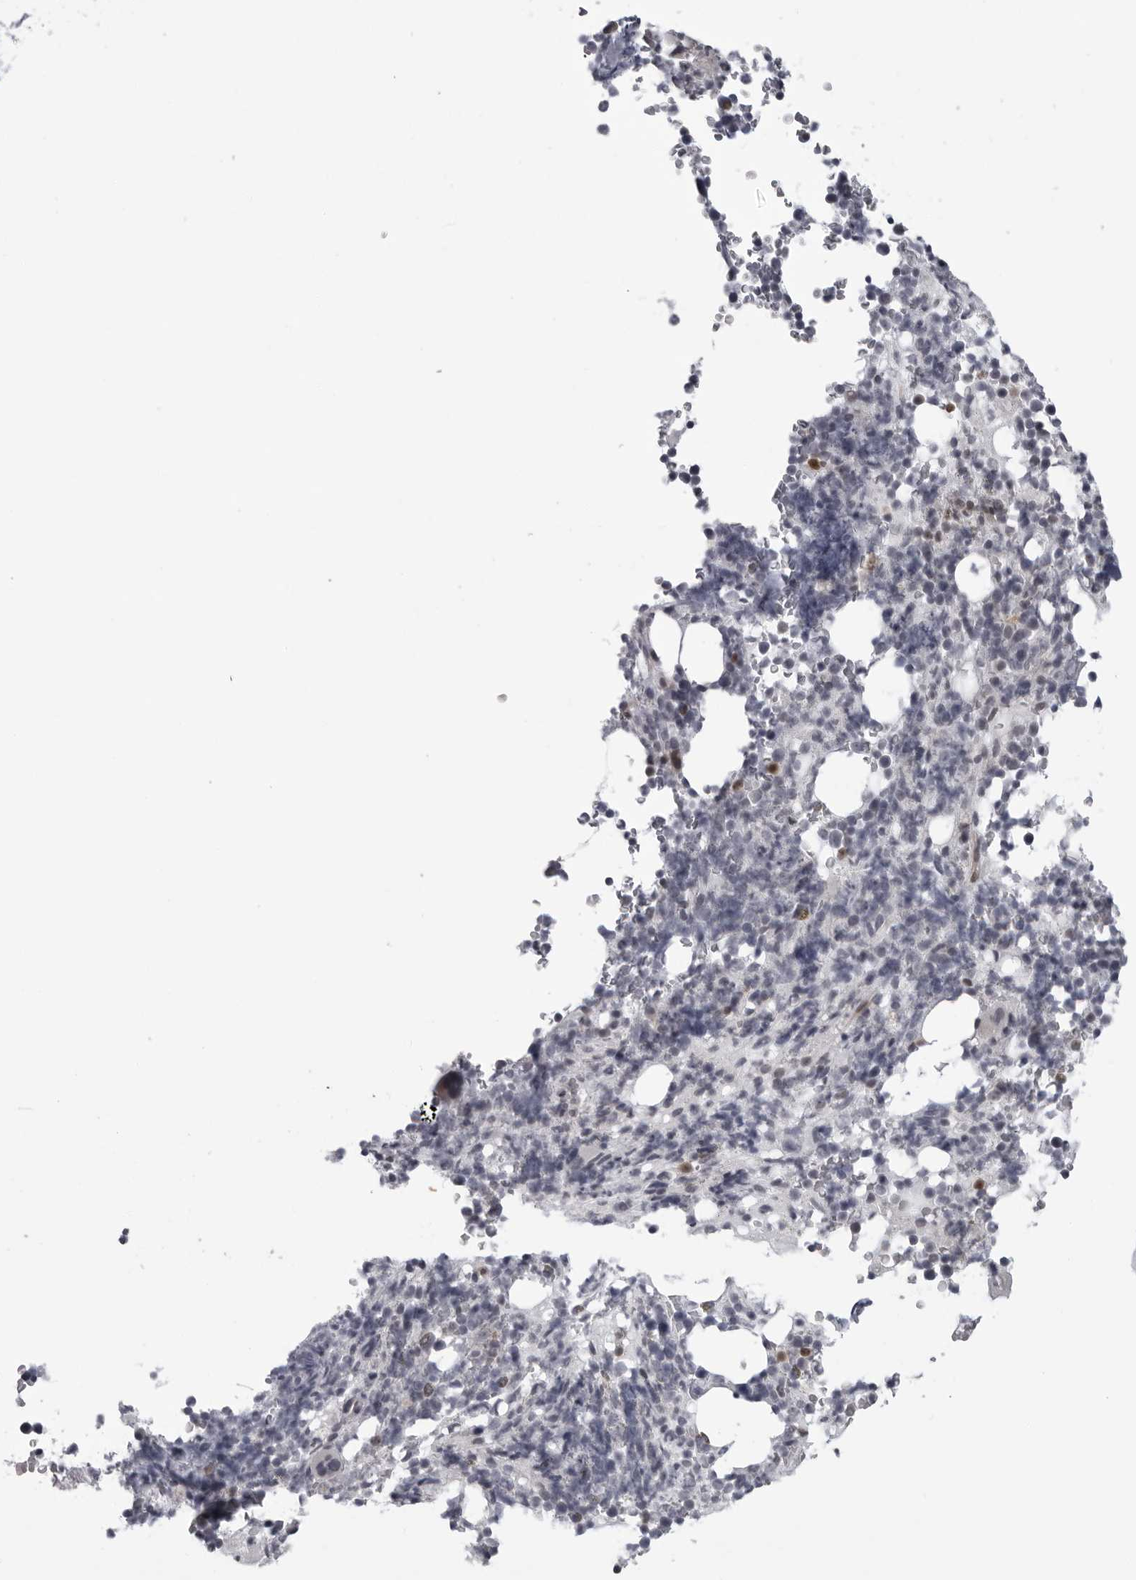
{"staining": {"intensity": "negative", "quantity": "none", "location": "none"}, "tissue": "bone marrow", "cell_type": "Hematopoietic cells", "image_type": "normal", "snomed": [{"axis": "morphology", "description": "Normal tissue, NOS"}, {"axis": "topography", "description": "Bone marrow"}], "caption": "Immunohistochemistry of unremarkable human bone marrow demonstrates no positivity in hematopoietic cells.", "gene": "MAPK12", "patient": {"sex": "male", "age": 58}}